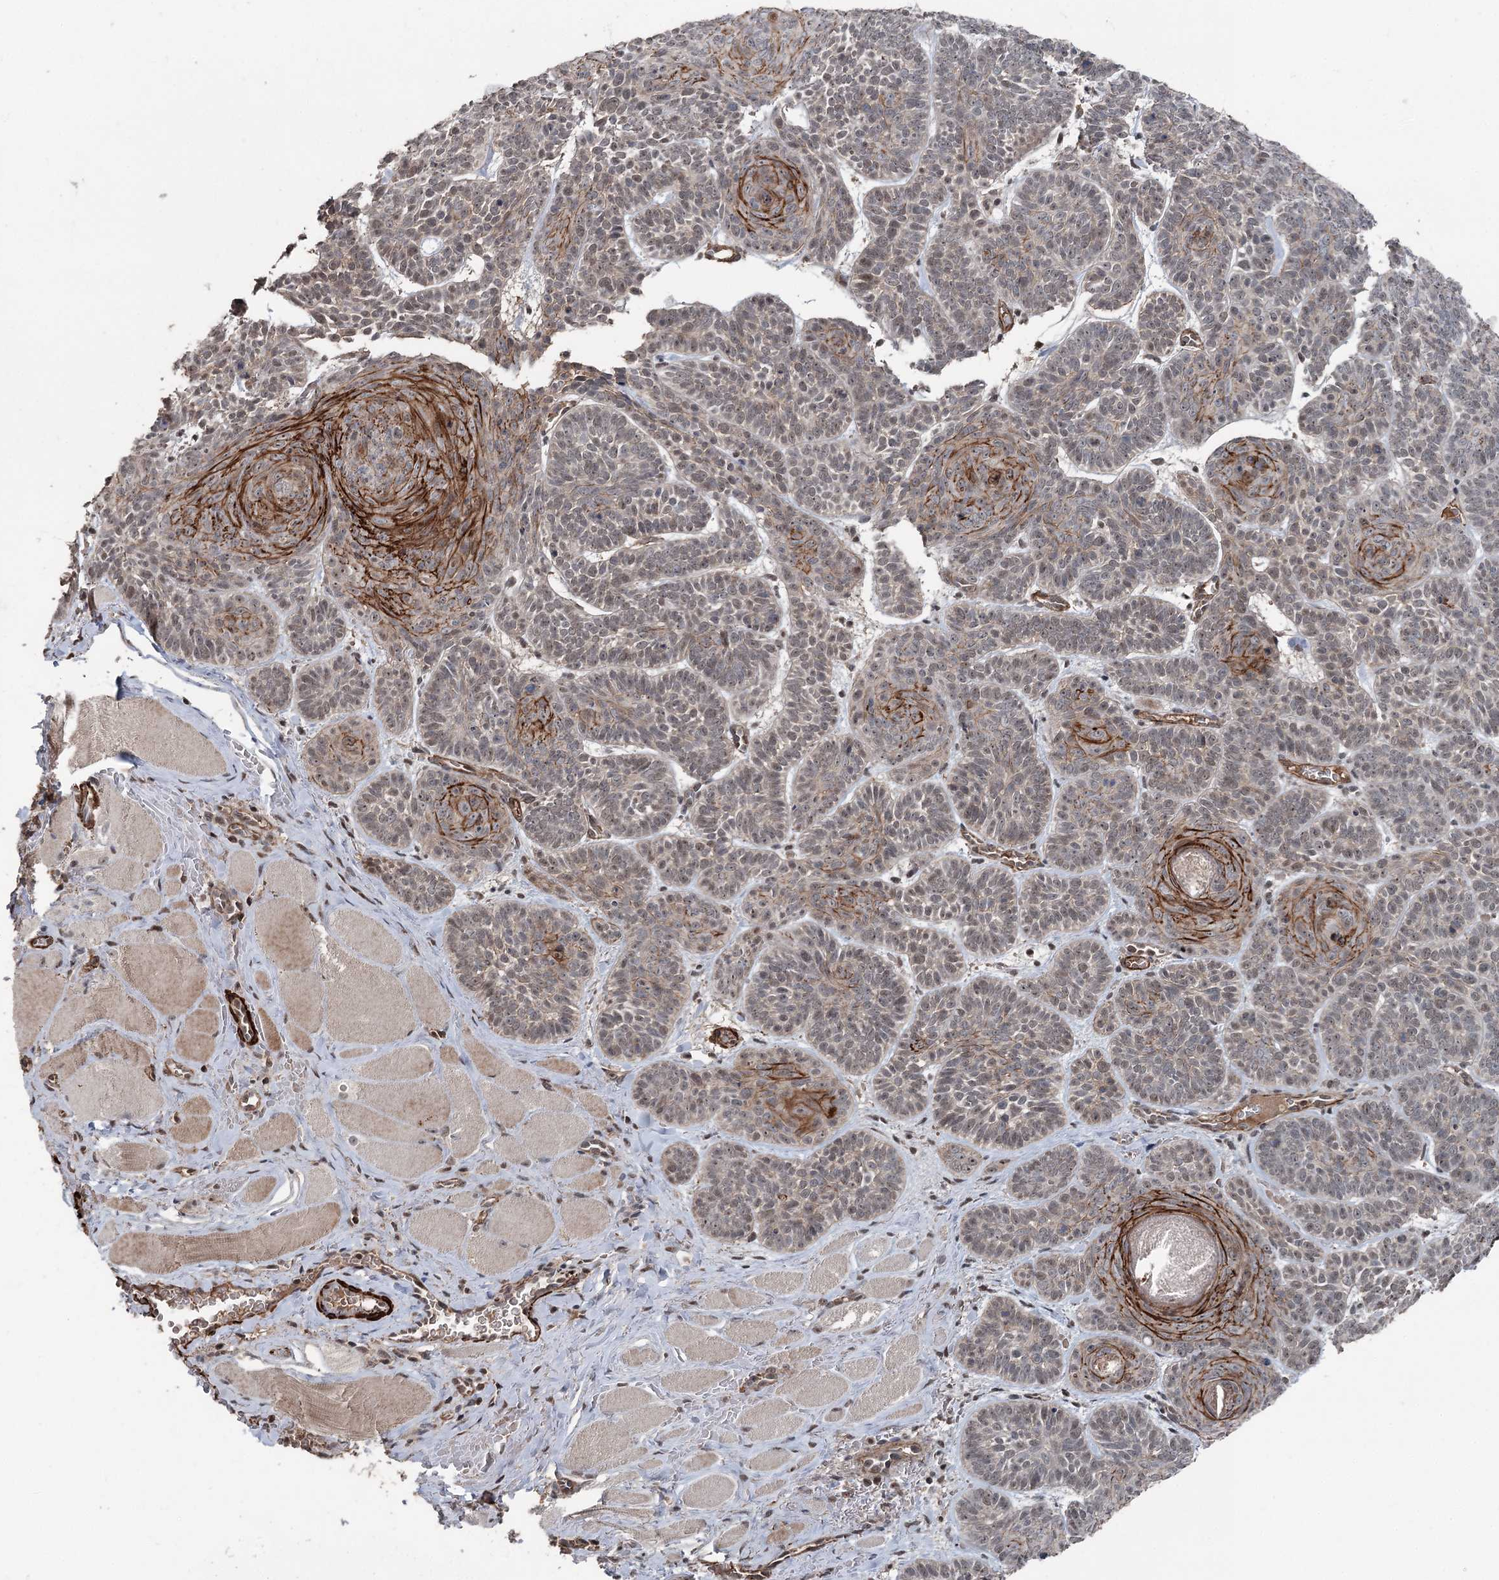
{"staining": {"intensity": "weak", "quantity": "25%-75%", "location": "nuclear"}, "tissue": "skin cancer", "cell_type": "Tumor cells", "image_type": "cancer", "snomed": [{"axis": "morphology", "description": "Basal cell carcinoma"}, {"axis": "topography", "description": "Skin"}], "caption": "There is low levels of weak nuclear positivity in tumor cells of skin cancer, as demonstrated by immunohistochemical staining (brown color).", "gene": "CCDC82", "patient": {"sex": "male", "age": 85}}